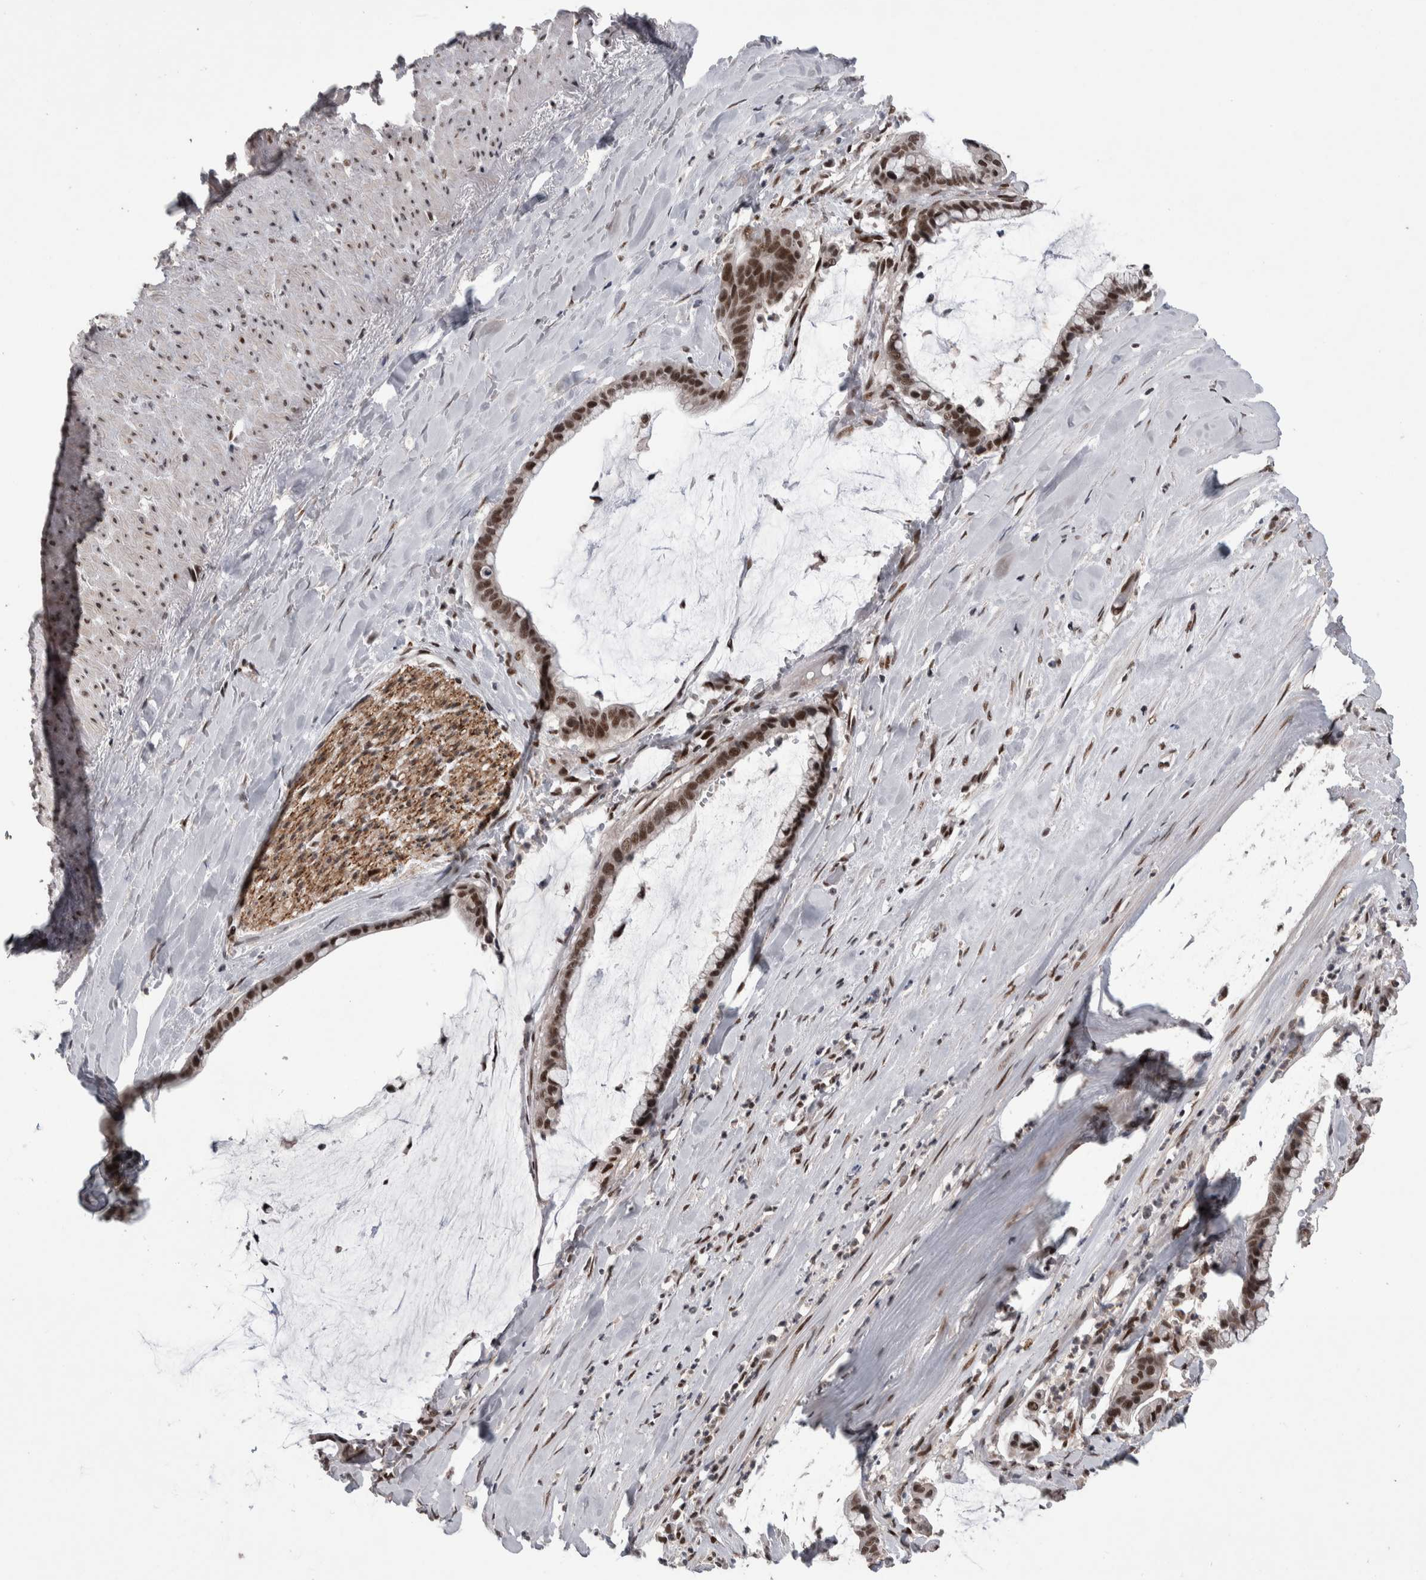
{"staining": {"intensity": "strong", "quantity": ">75%", "location": "nuclear"}, "tissue": "pancreatic cancer", "cell_type": "Tumor cells", "image_type": "cancer", "snomed": [{"axis": "morphology", "description": "Adenocarcinoma, NOS"}, {"axis": "topography", "description": "Pancreas"}], "caption": "Pancreatic cancer tissue exhibits strong nuclear positivity in about >75% of tumor cells", "gene": "DMTF1", "patient": {"sex": "male", "age": 41}}